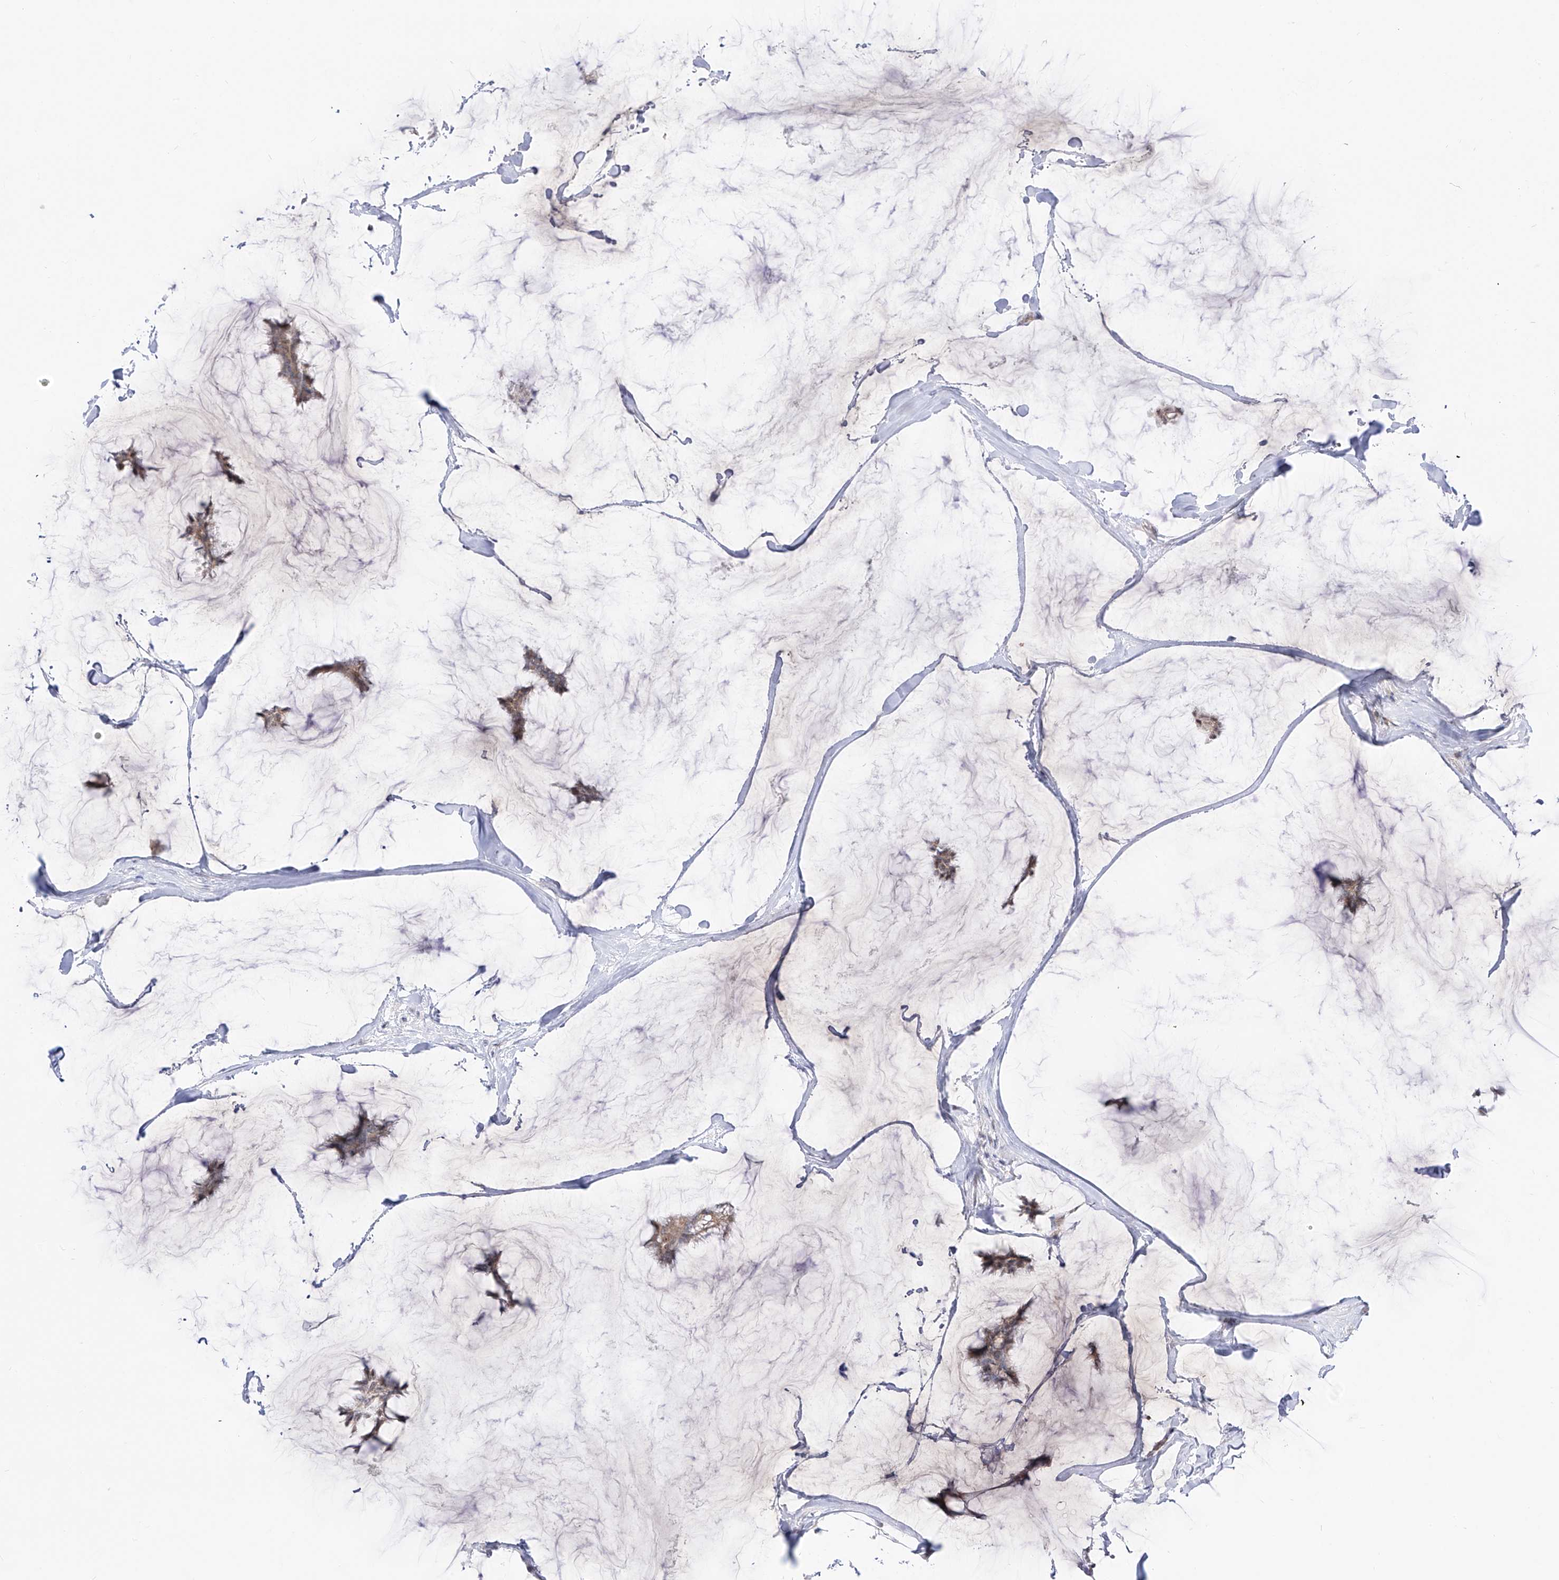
{"staining": {"intensity": "weak", "quantity": ">75%", "location": "cytoplasmic/membranous"}, "tissue": "breast cancer", "cell_type": "Tumor cells", "image_type": "cancer", "snomed": [{"axis": "morphology", "description": "Duct carcinoma"}, {"axis": "topography", "description": "Breast"}], "caption": "There is low levels of weak cytoplasmic/membranous staining in tumor cells of breast invasive ductal carcinoma, as demonstrated by immunohistochemical staining (brown color).", "gene": "ZNF180", "patient": {"sex": "female", "age": 93}}